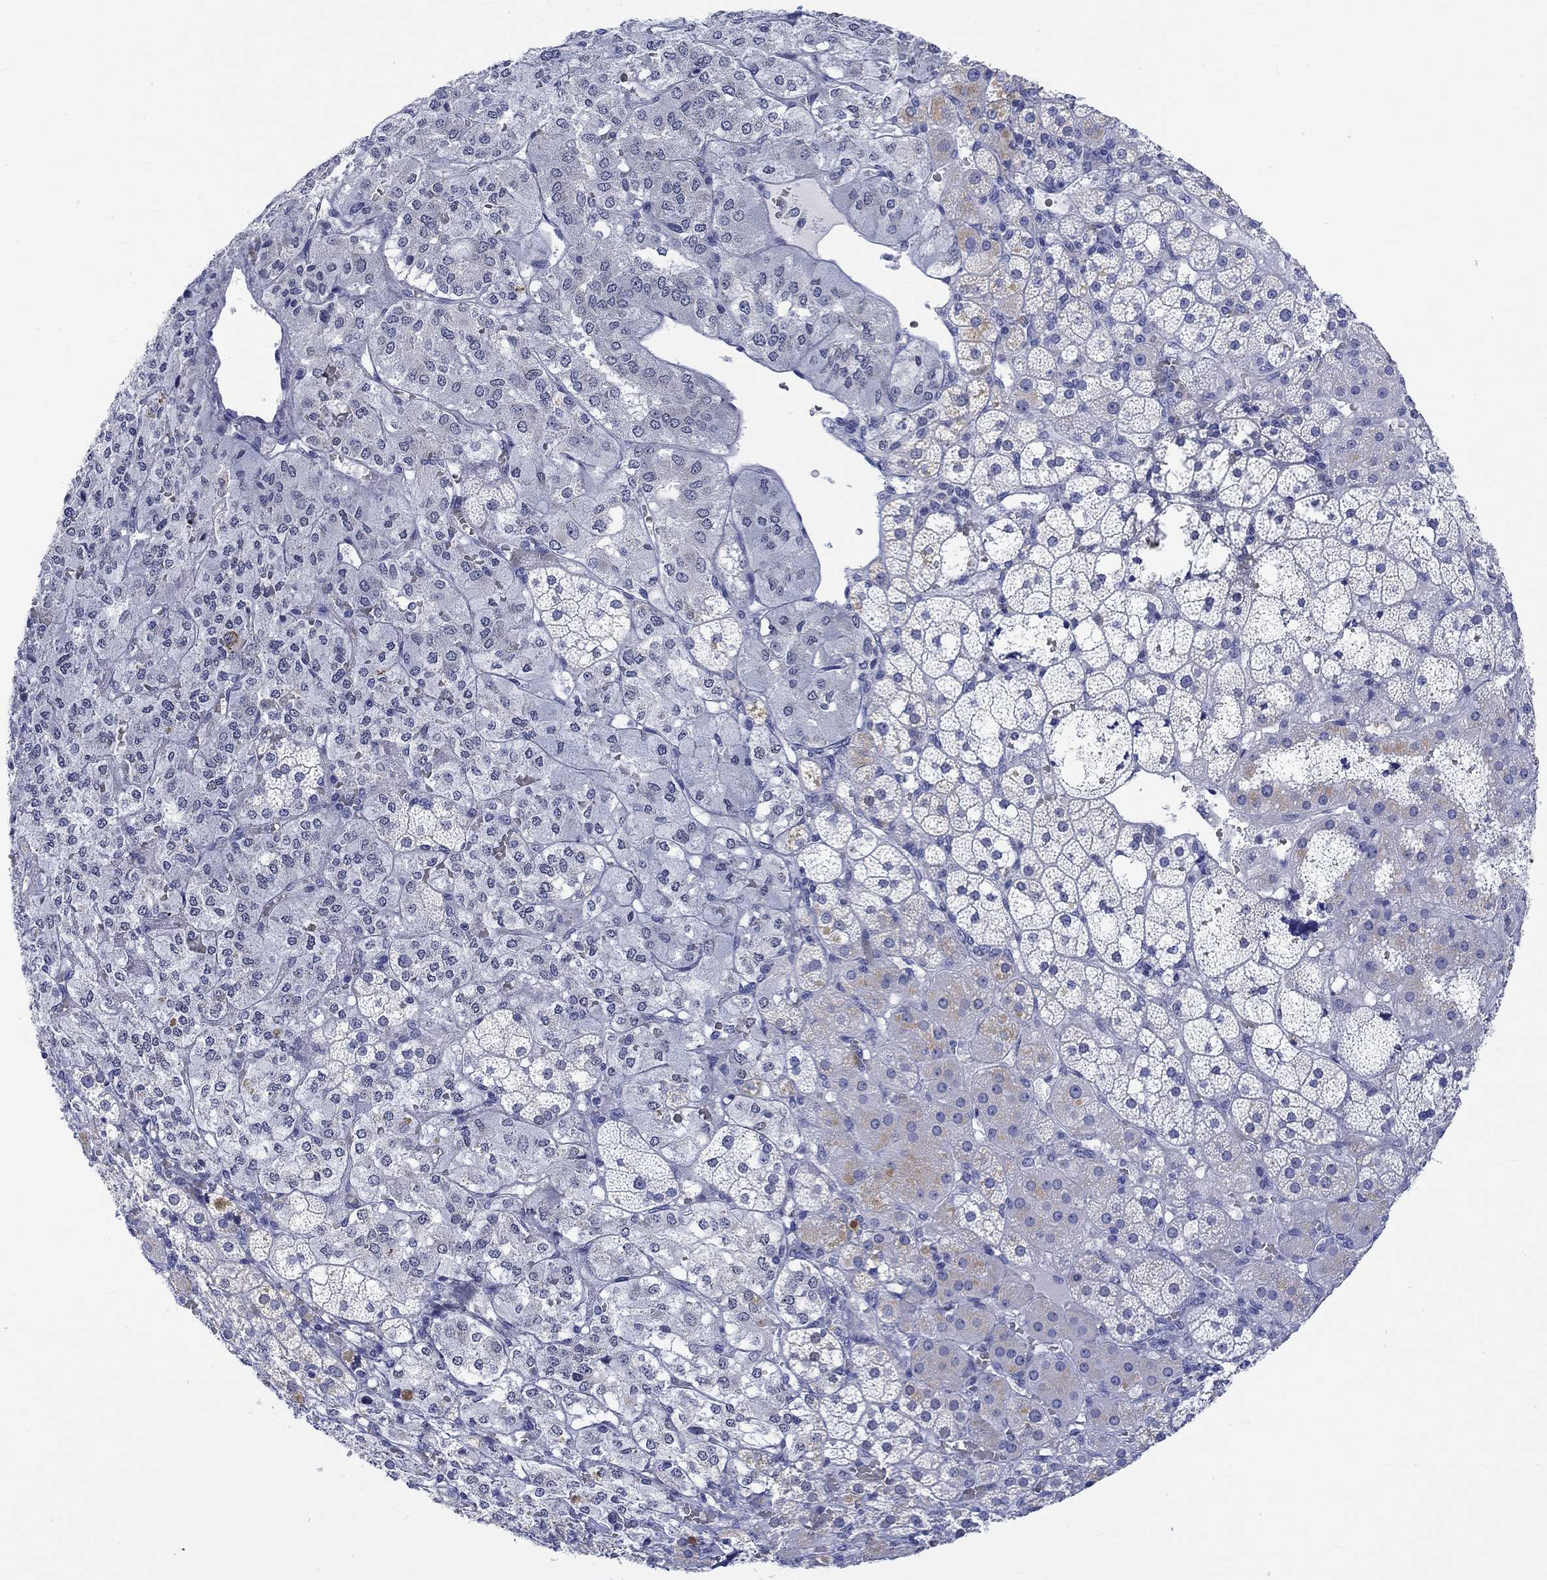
{"staining": {"intensity": "weak", "quantity": "<25%", "location": "cytoplasmic/membranous,nuclear"}, "tissue": "adrenal gland", "cell_type": "Glandular cells", "image_type": "normal", "snomed": [{"axis": "morphology", "description": "Normal tissue, NOS"}, {"axis": "topography", "description": "Adrenal gland"}], "caption": "The immunohistochemistry micrograph has no significant expression in glandular cells of adrenal gland.", "gene": "MSI1", "patient": {"sex": "male", "age": 53}}